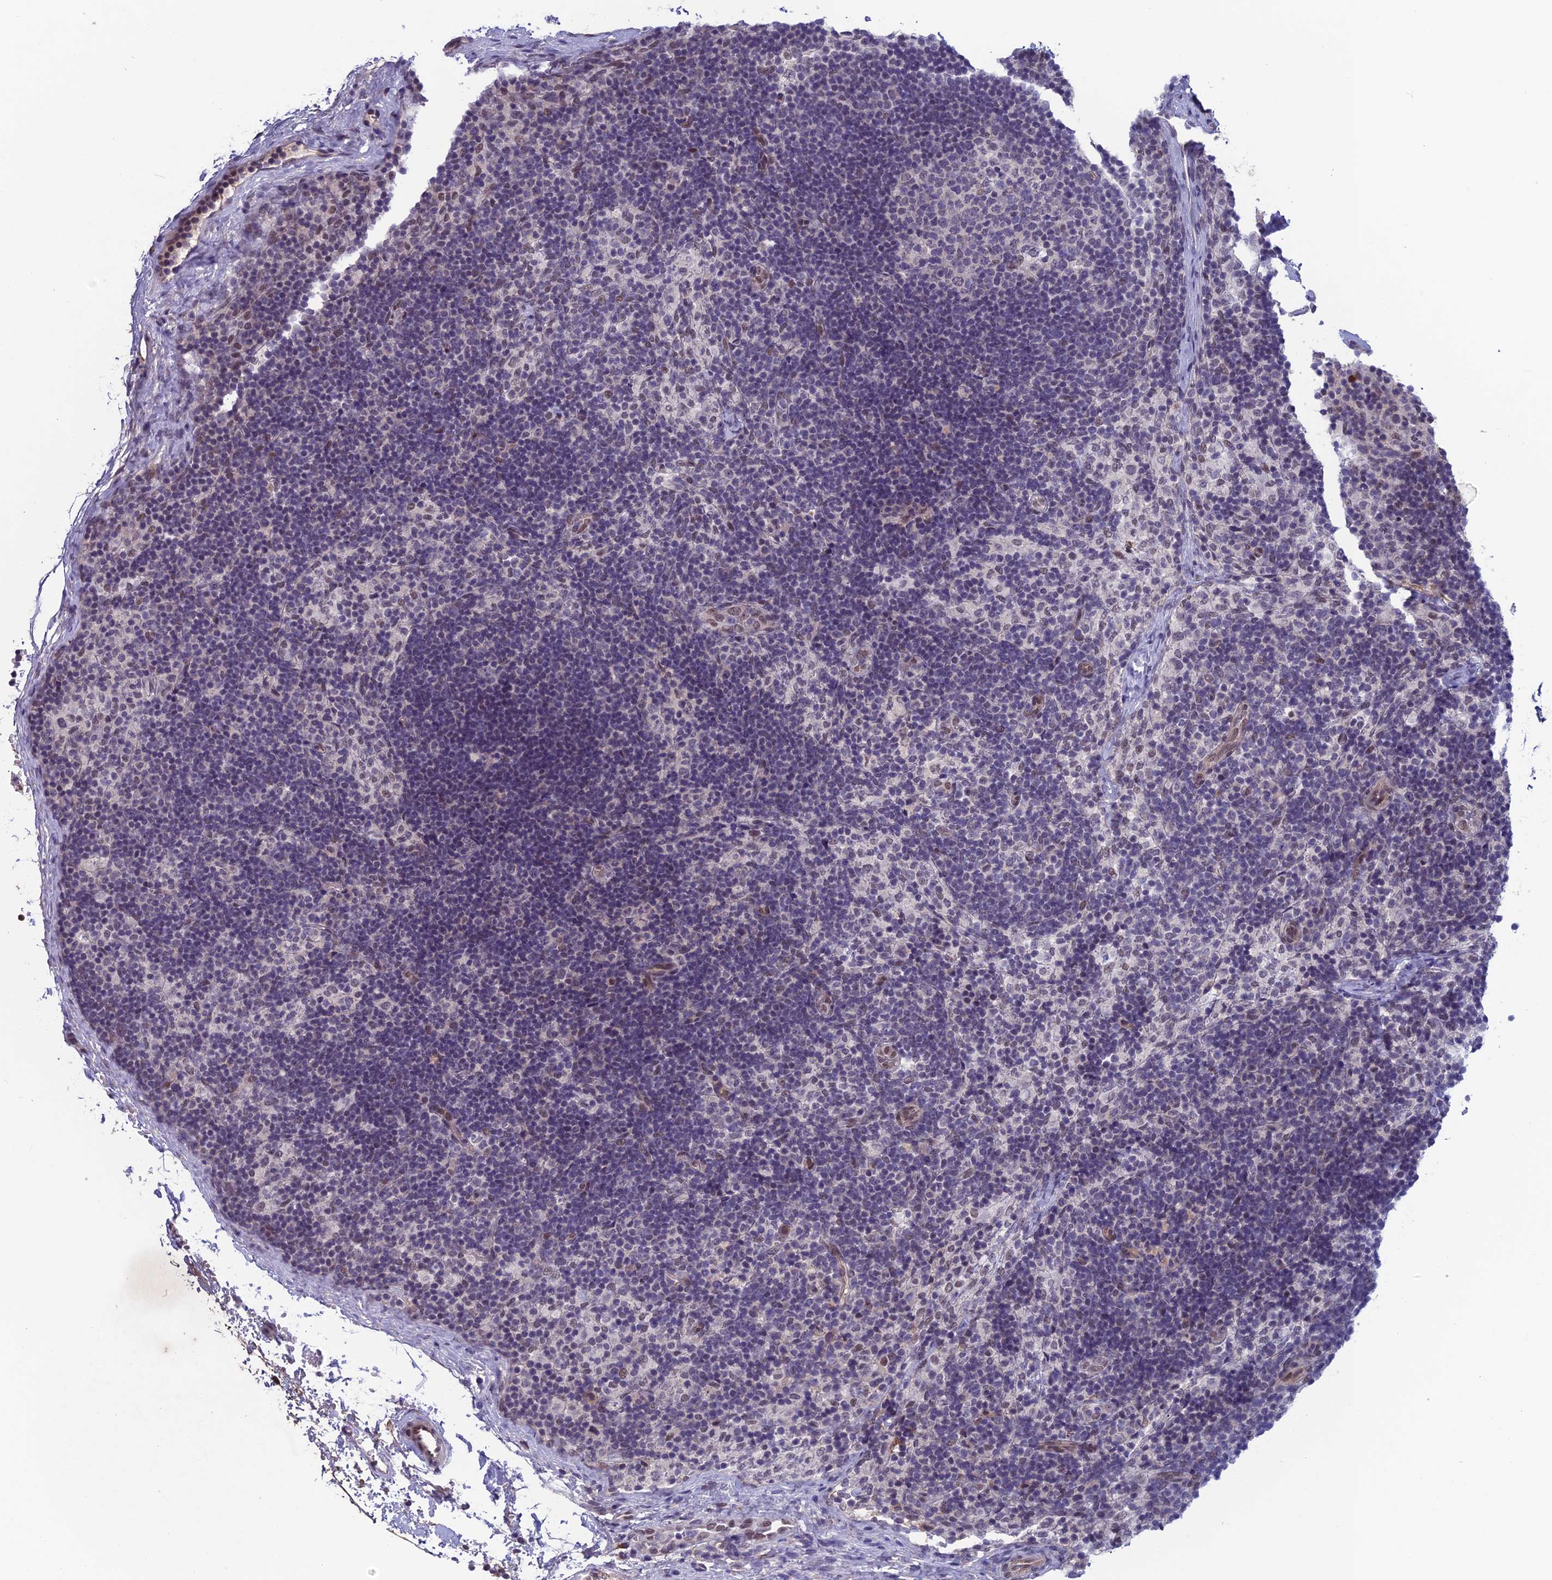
{"staining": {"intensity": "negative", "quantity": "none", "location": "none"}, "tissue": "lymph node", "cell_type": "Germinal center cells", "image_type": "normal", "snomed": [{"axis": "morphology", "description": "Normal tissue, NOS"}, {"axis": "topography", "description": "Lymph node"}], "caption": "A high-resolution histopathology image shows IHC staining of unremarkable lymph node, which shows no significant positivity in germinal center cells.", "gene": "FKBPL", "patient": {"sex": "female", "age": 22}}